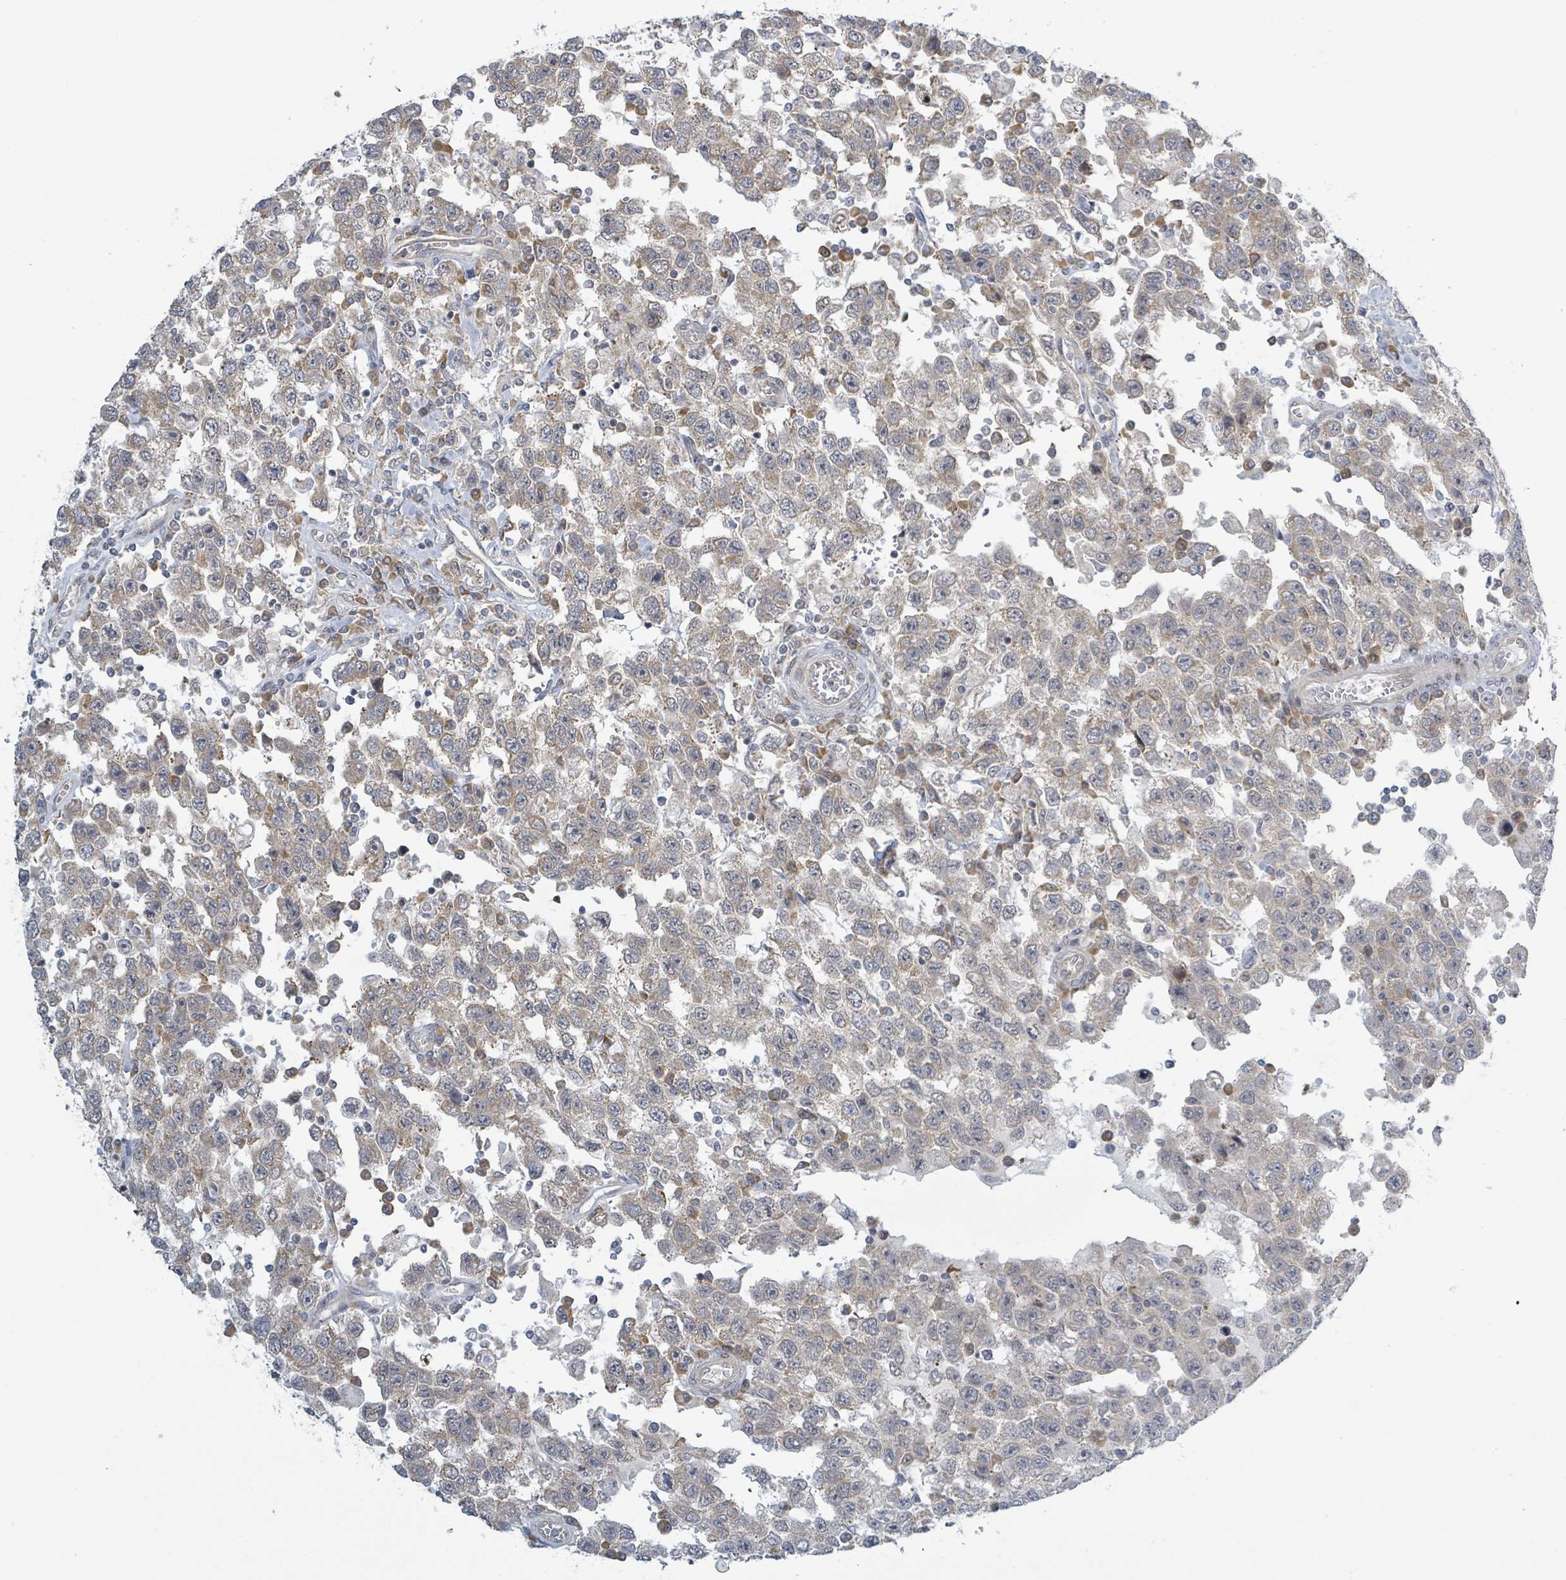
{"staining": {"intensity": "weak", "quantity": "25%-75%", "location": "cytoplasmic/membranous"}, "tissue": "testis cancer", "cell_type": "Tumor cells", "image_type": "cancer", "snomed": [{"axis": "morphology", "description": "Seminoma, NOS"}, {"axis": "topography", "description": "Testis"}], "caption": "Testis seminoma tissue demonstrates weak cytoplasmic/membranous staining in approximately 25%-75% of tumor cells Using DAB (3,3'-diaminobenzidine) (brown) and hematoxylin (blue) stains, captured at high magnification using brightfield microscopy.", "gene": "RPL32", "patient": {"sex": "male", "age": 41}}